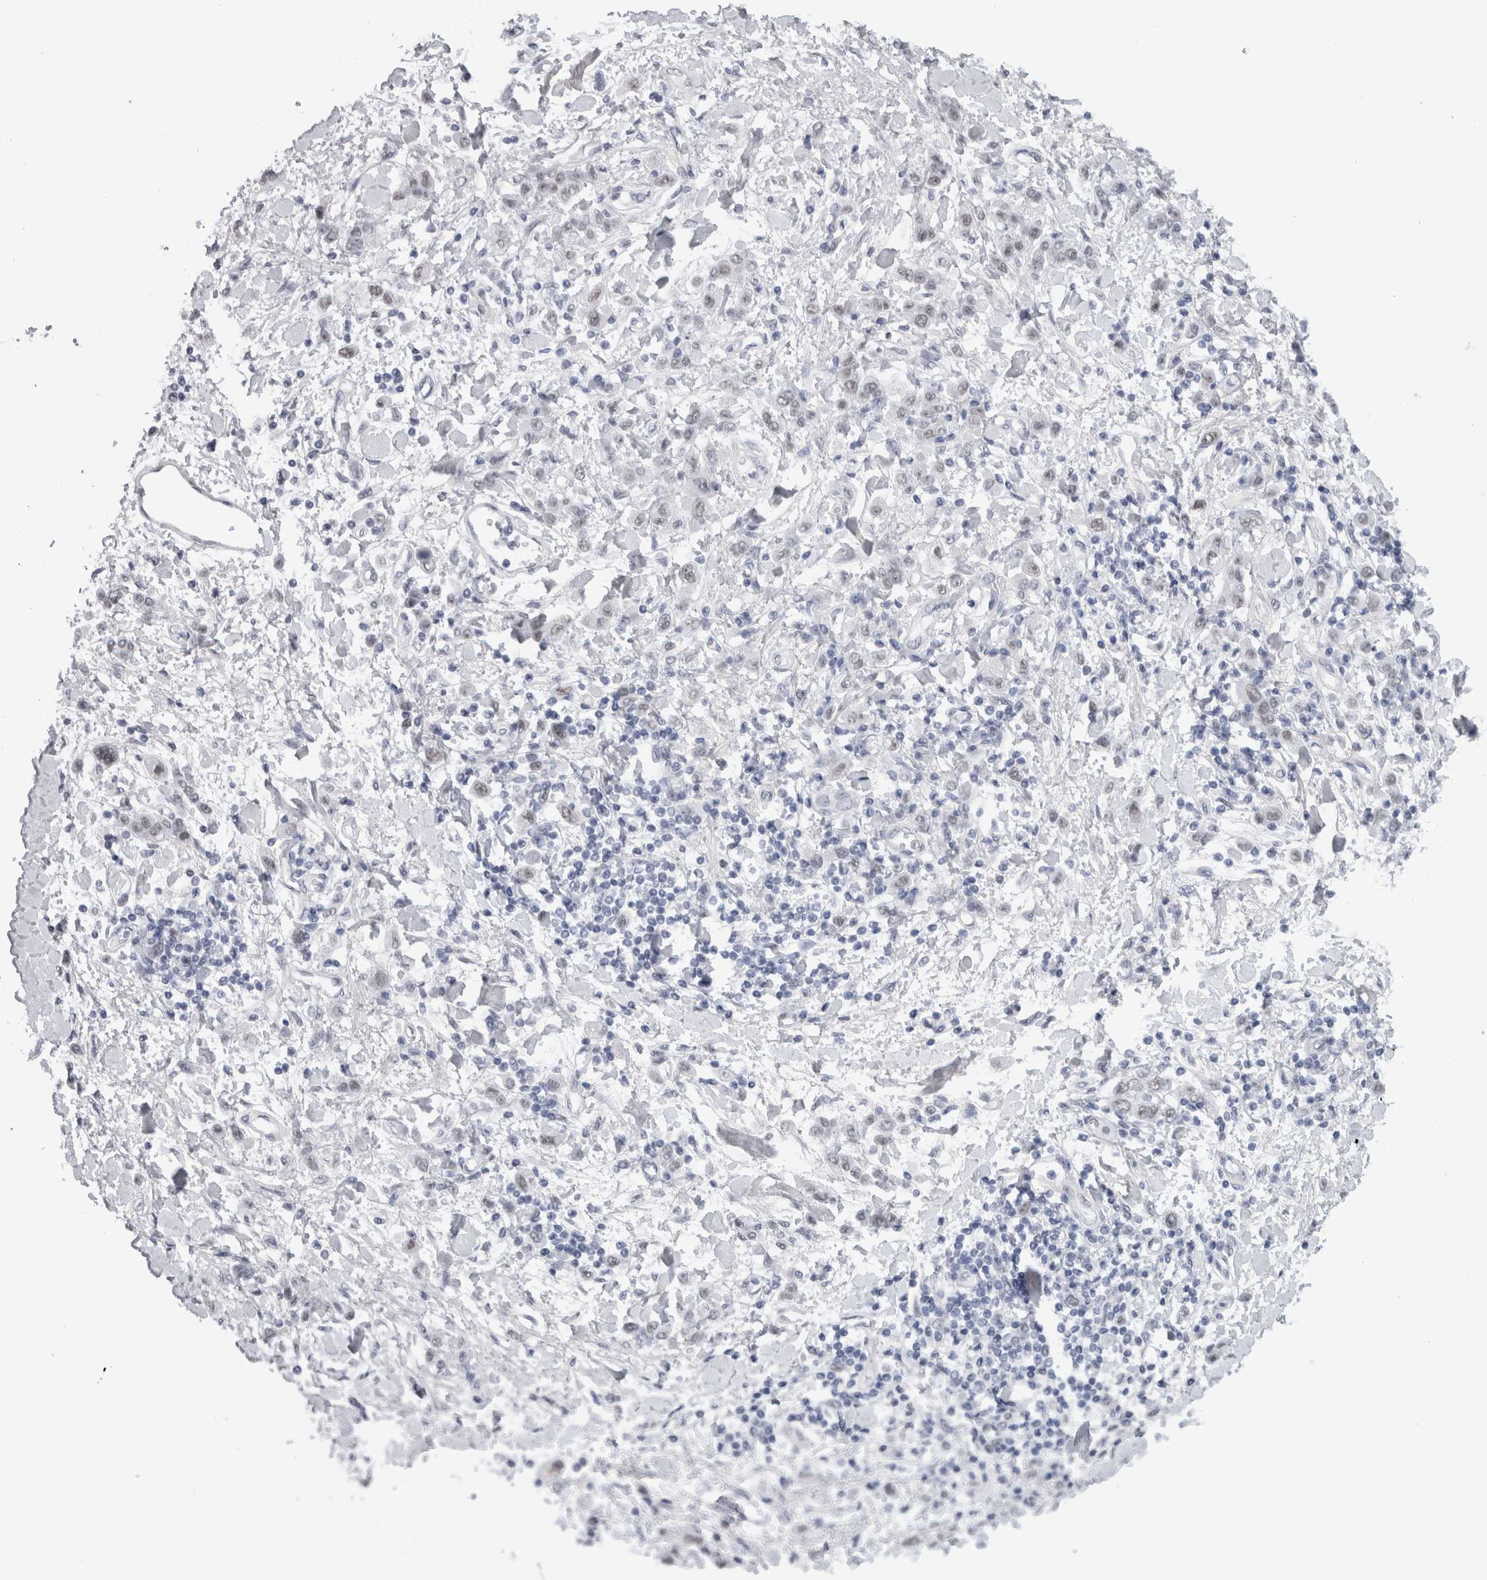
{"staining": {"intensity": "negative", "quantity": "none", "location": "none"}, "tissue": "stomach cancer", "cell_type": "Tumor cells", "image_type": "cancer", "snomed": [{"axis": "morphology", "description": "Normal tissue, NOS"}, {"axis": "morphology", "description": "Adenocarcinoma, NOS"}, {"axis": "topography", "description": "Stomach"}], "caption": "The photomicrograph exhibits no staining of tumor cells in stomach cancer (adenocarcinoma).", "gene": "API5", "patient": {"sex": "male", "age": 82}}